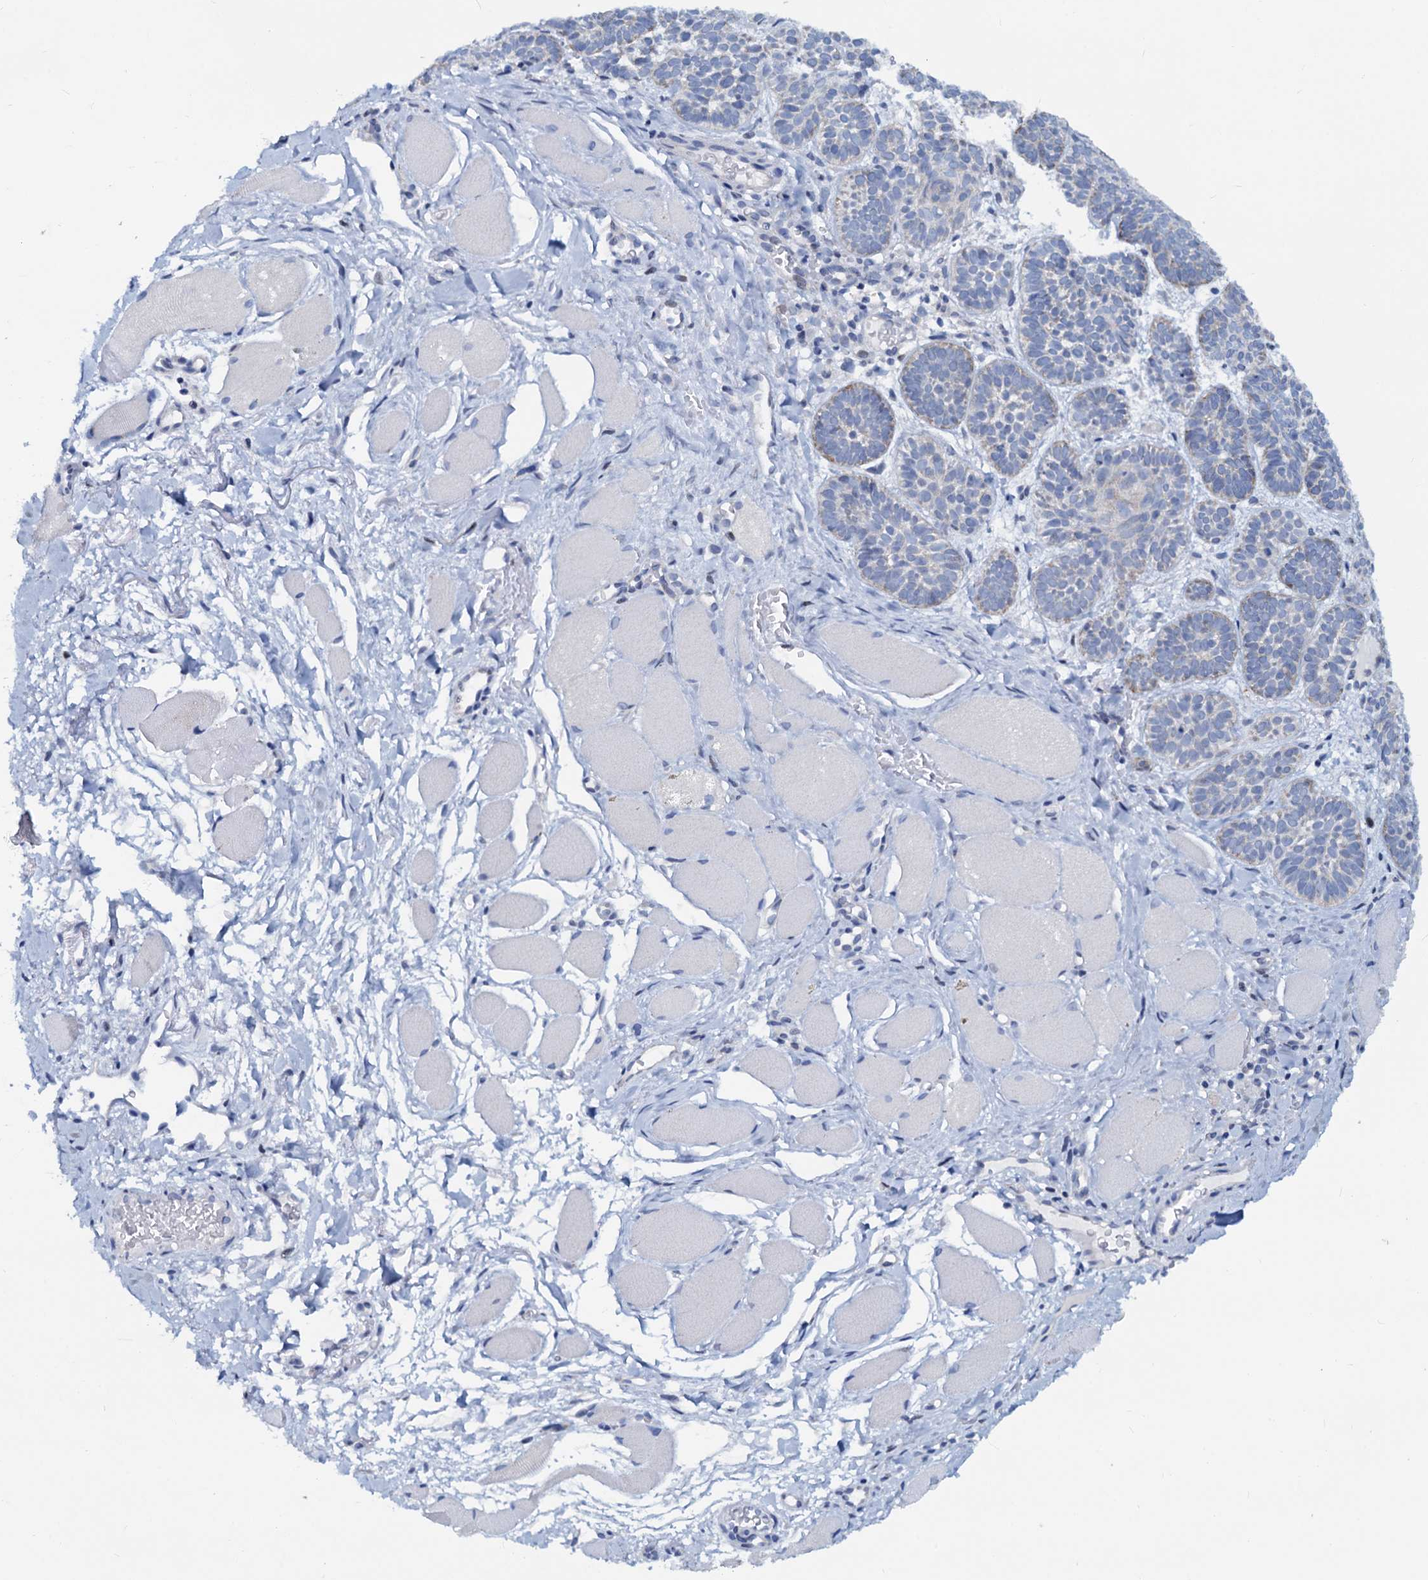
{"staining": {"intensity": "negative", "quantity": "none", "location": "none"}, "tissue": "skin cancer", "cell_type": "Tumor cells", "image_type": "cancer", "snomed": [{"axis": "morphology", "description": "Basal cell carcinoma"}, {"axis": "topography", "description": "Skin"}], "caption": "Immunohistochemical staining of human basal cell carcinoma (skin) reveals no significant staining in tumor cells.", "gene": "PTGES3", "patient": {"sex": "male", "age": 85}}